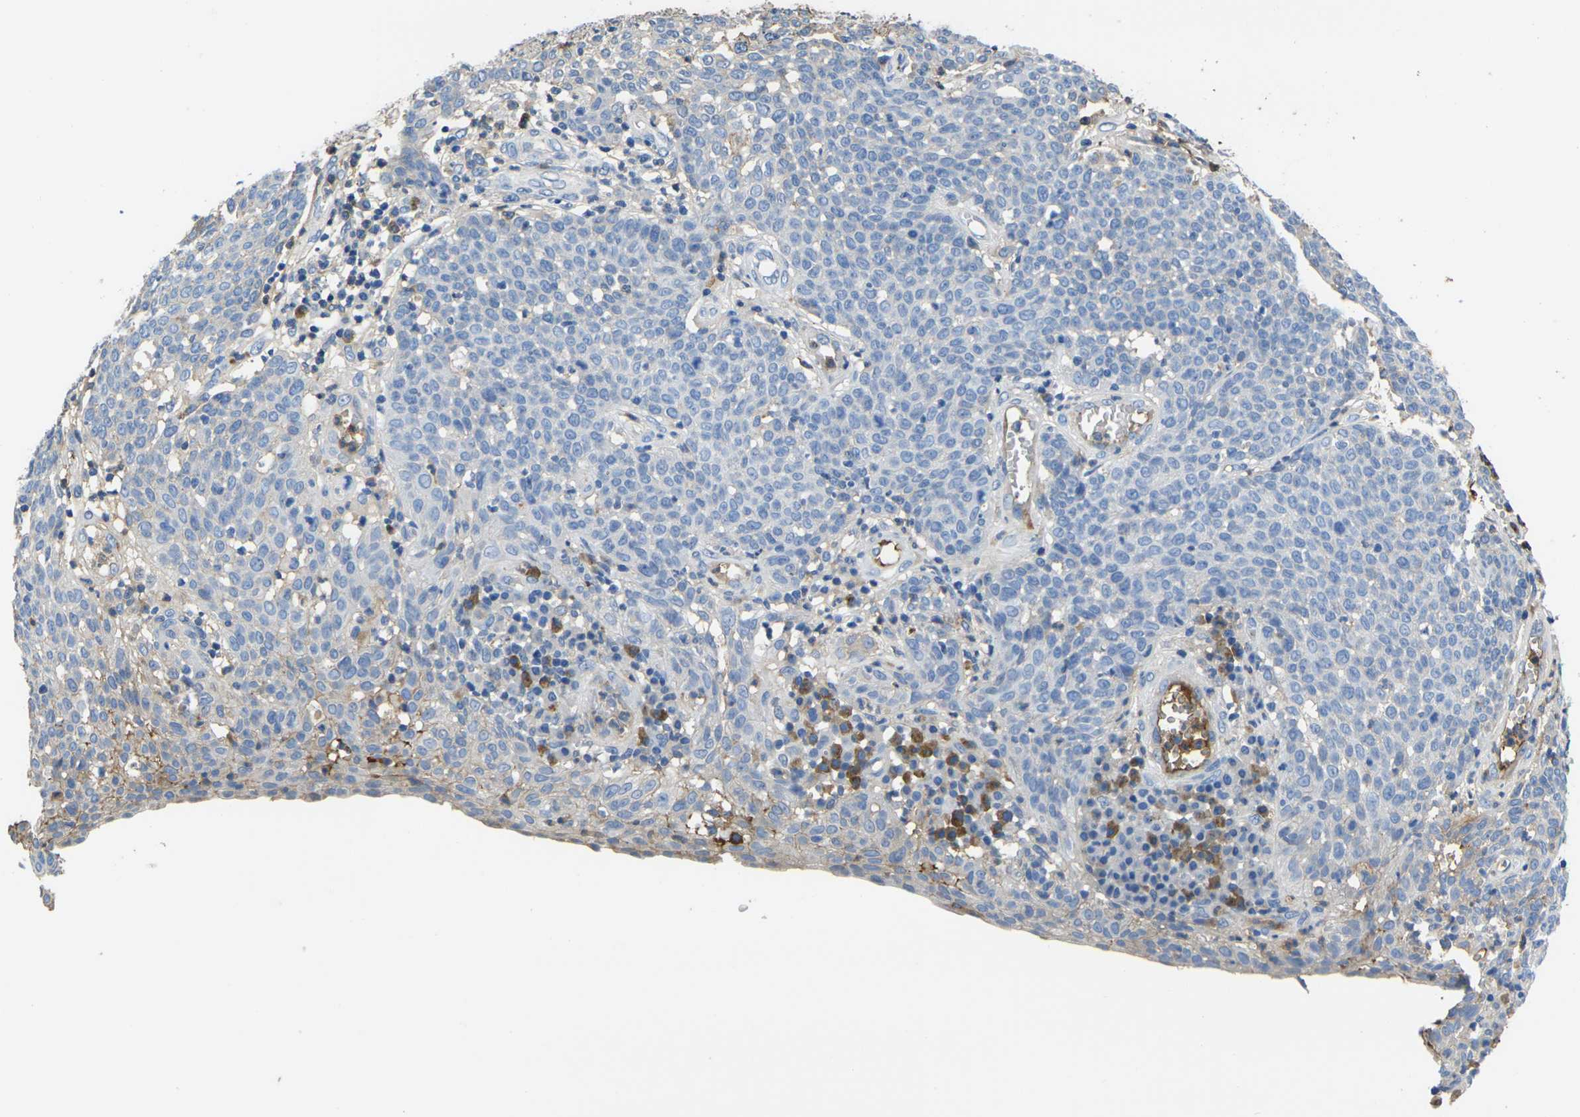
{"staining": {"intensity": "moderate", "quantity": "25%-75%", "location": "cytoplasmic/membranous"}, "tissue": "cervical cancer", "cell_type": "Tumor cells", "image_type": "cancer", "snomed": [{"axis": "morphology", "description": "Squamous cell carcinoma, NOS"}, {"axis": "topography", "description": "Cervix"}], "caption": "Immunohistochemical staining of cervical cancer (squamous cell carcinoma) shows moderate cytoplasmic/membranous protein staining in approximately 25%-75% of tumor cells.", "gene": "GREM2", "patient": {"sex": "female", "age": 34}}